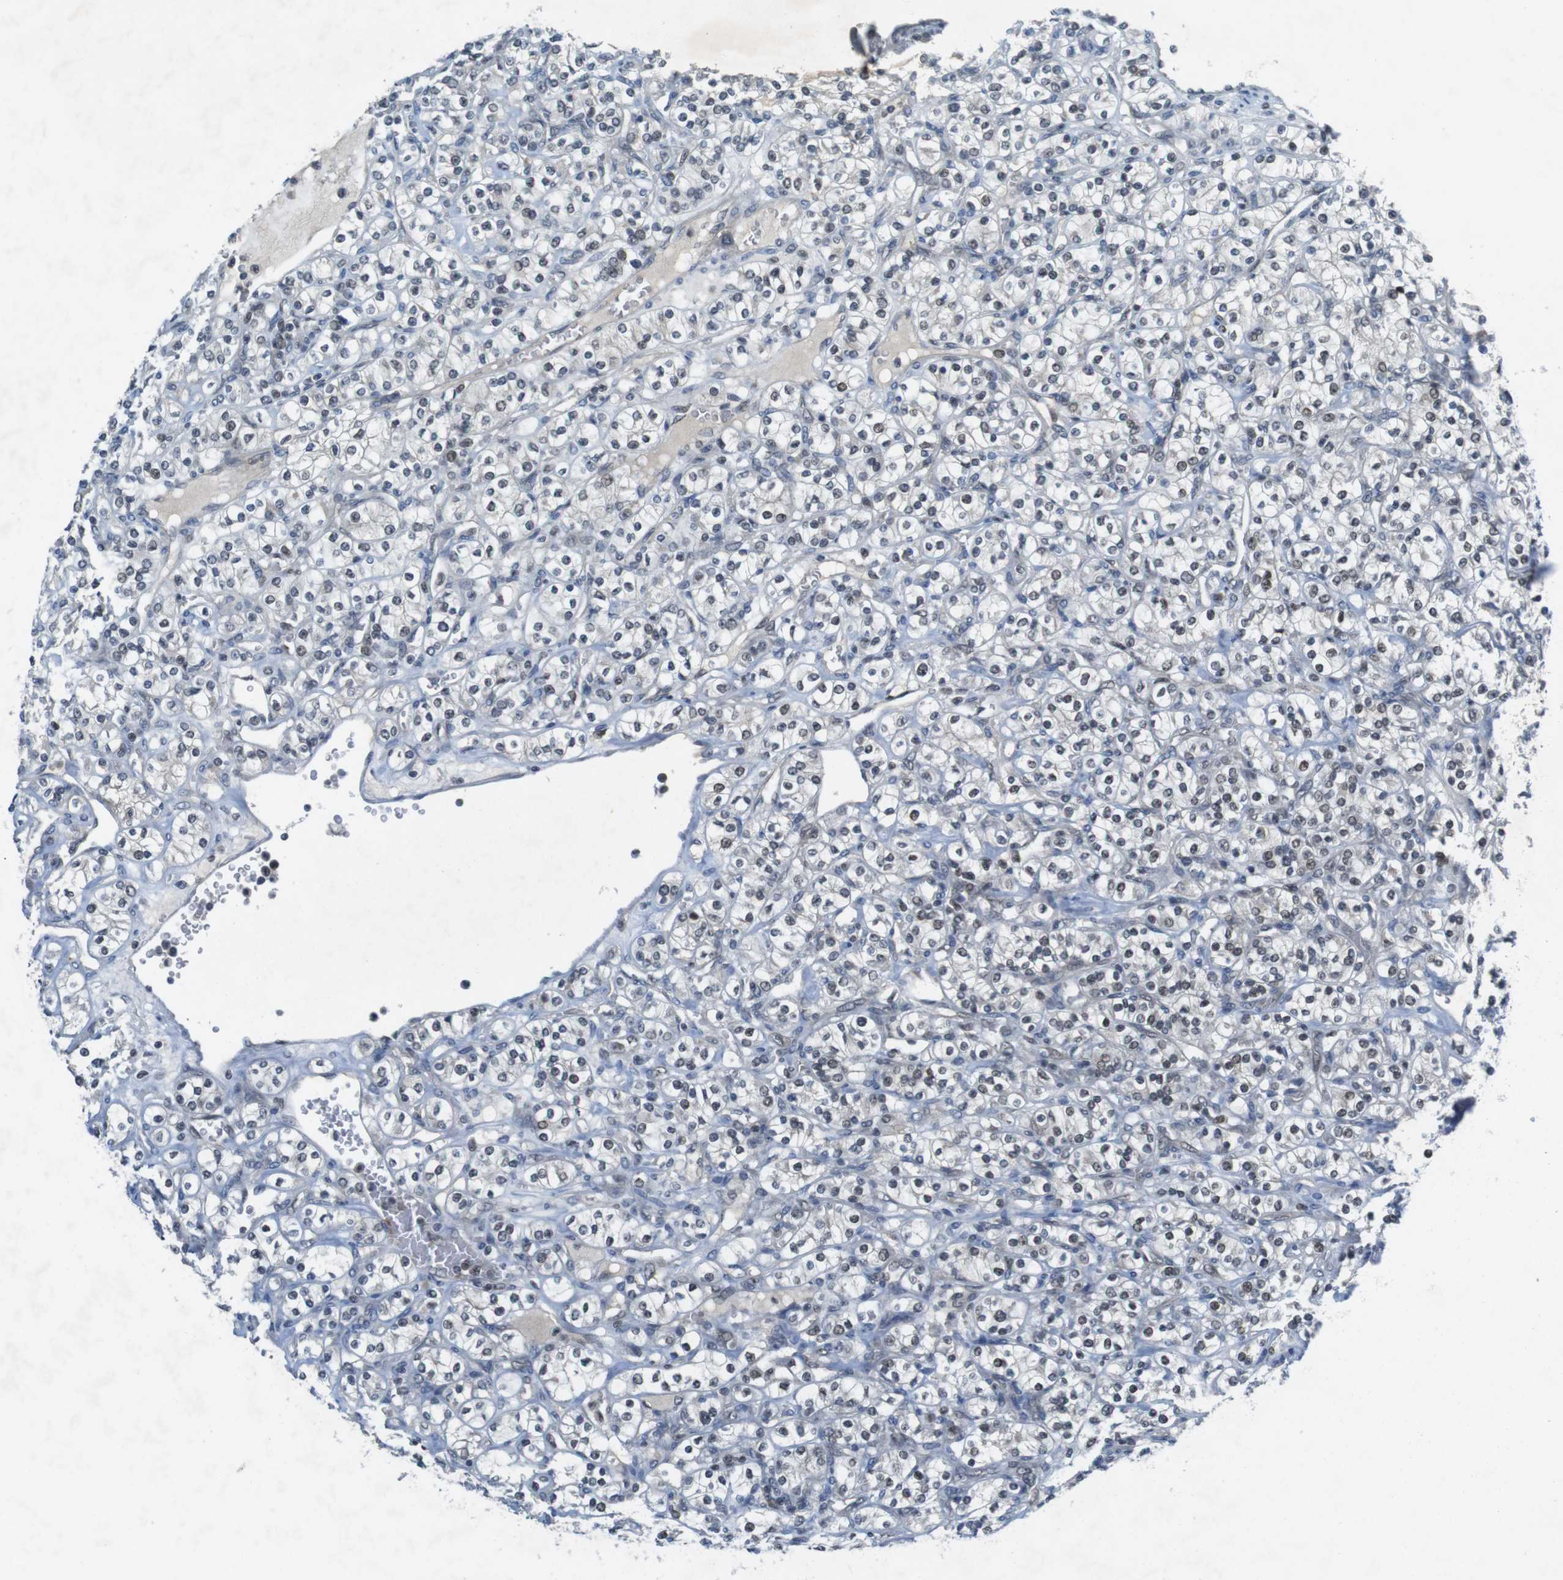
{"staining": {"intensity": "weak", "quantity": "25%-75%", "location": "nuclear"}, "tissue": "renal cancer", "cell_type": "Tumor cells", "image_type": "cancer", "snomed": [{"axis": "morphology", "description": "Adenocarcinoma, NOS"}, {"axis": "topography", "description": "Kidney"}], "caption": "Immunohistochemistry histopathology image of renal adenocarcinoma stained for a protein (brown), which exhibits low levels of weak nuclear positivity in approximately 25%-75% of tumor cells.", "gene": "MAPKAPK5", "patient": {"sex": "male", "age": 77}}